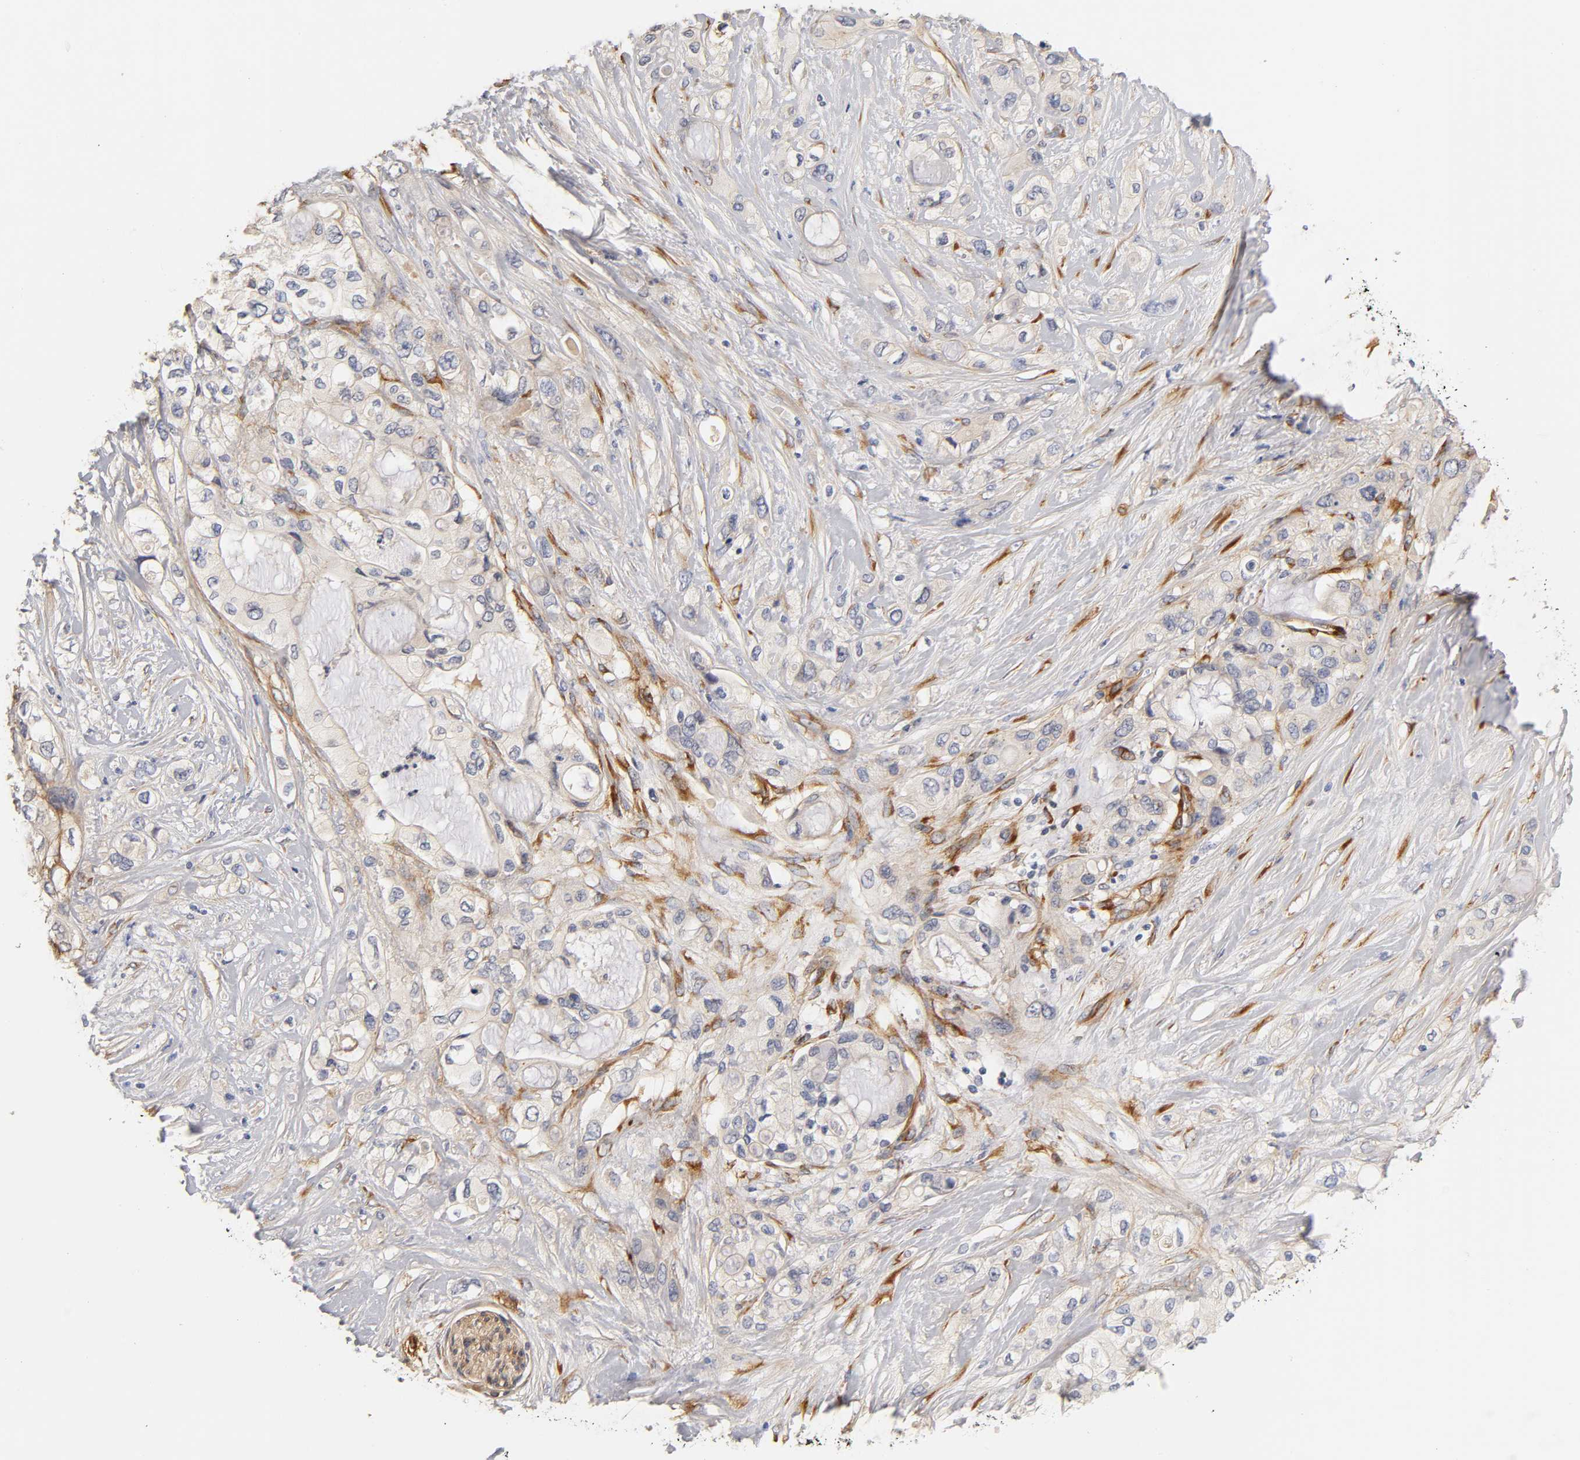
{"staining": {"intensity": "weak", "quantity": "<25%", "location": "cytoplasmic/membranous"}, "tissue": "pancreatic cancer", "cell_type": "Tumor cells", "image_type": "cancer", "snomed": [{"axis": "morphology", "description": "Adenocarcinoma, NOS"}, {"axis": "topography", "description": "Pancreas"}], "caption": "Tumor cells are negative for brown protein staining in pancreatic cancer.", "gene": "LAMB1", "patient": {"sex": "female", "age": 59}}